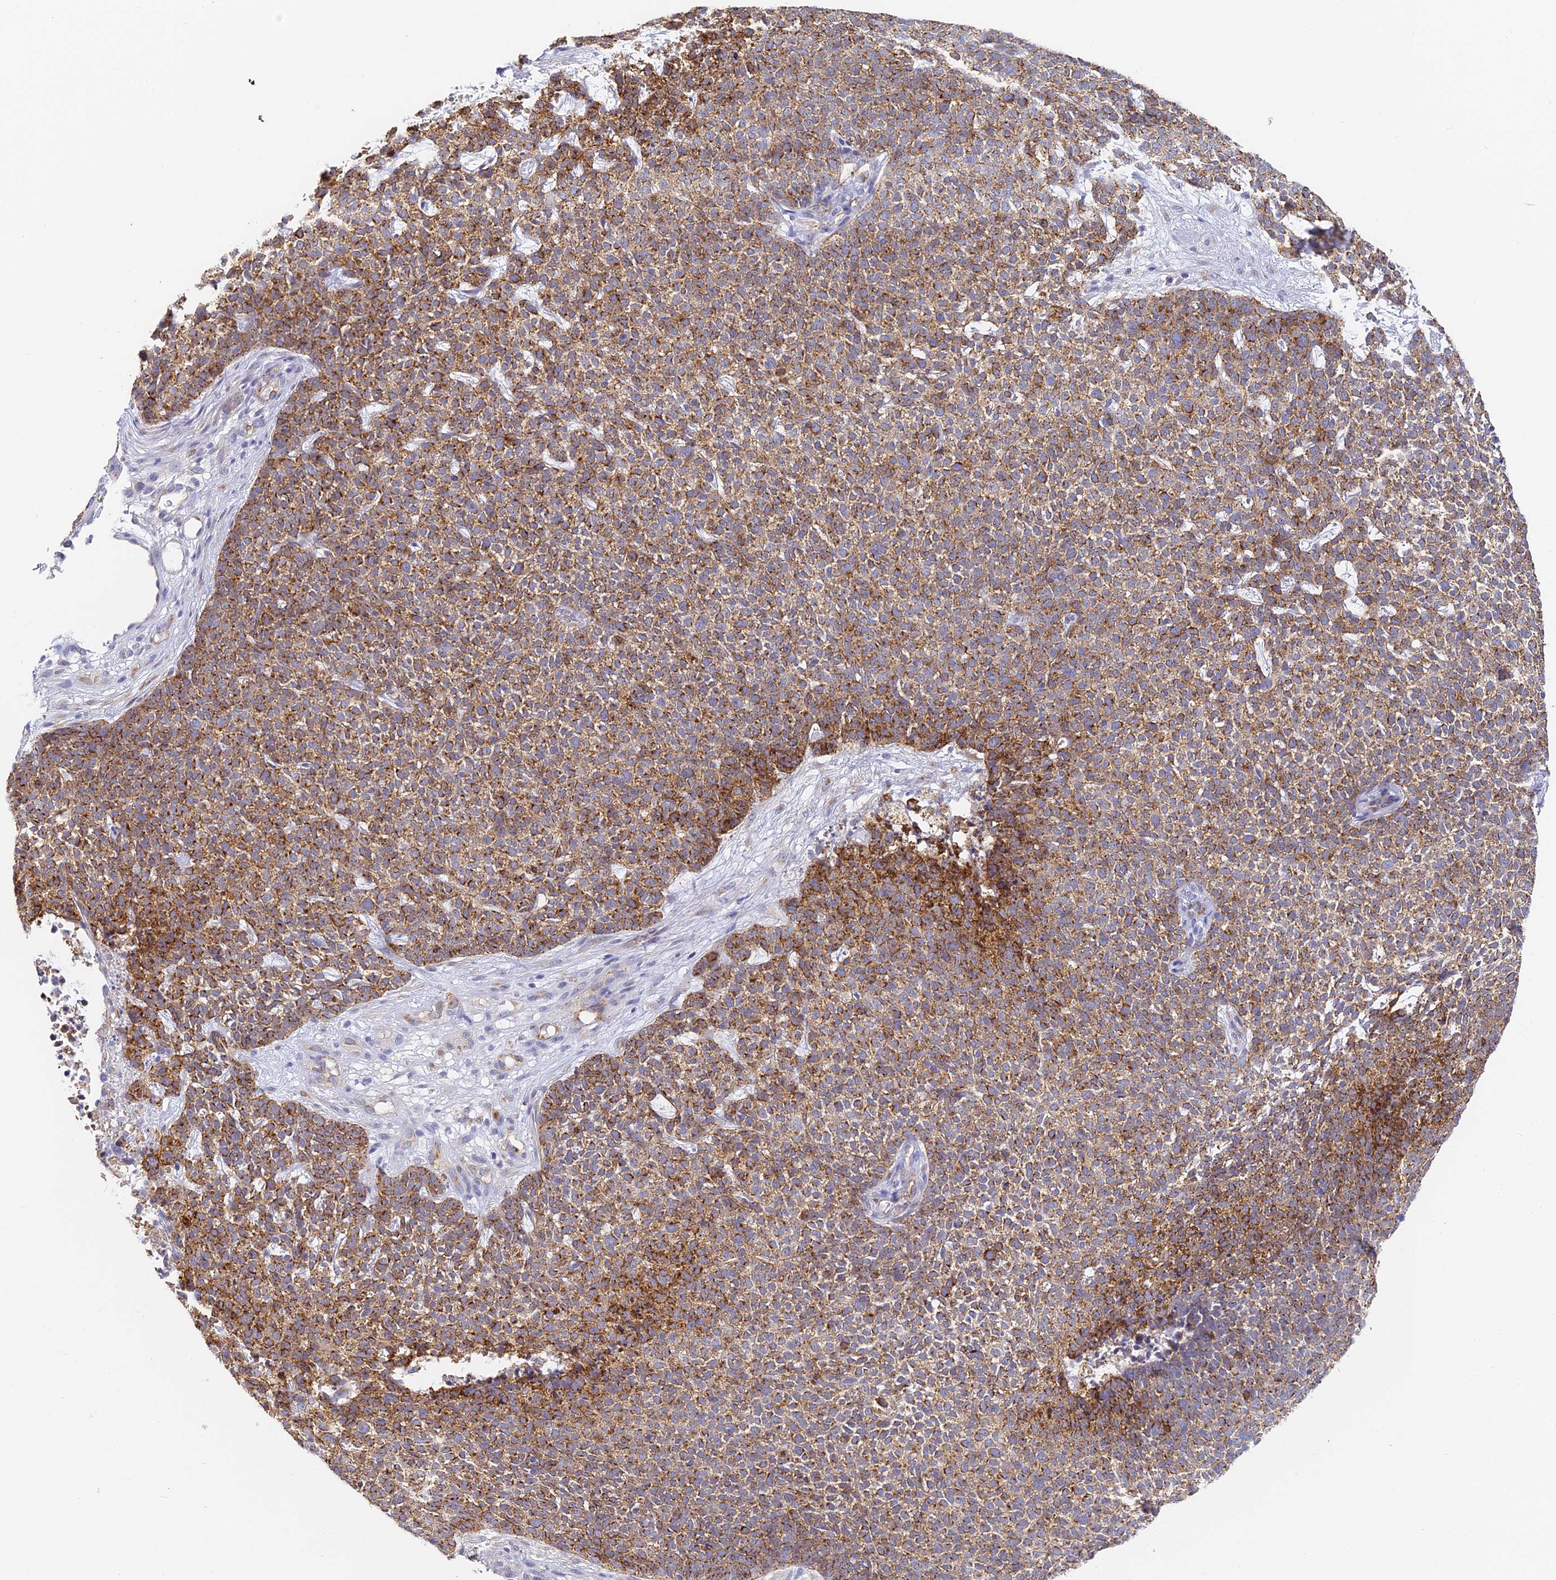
{"staining": {"intensity": "strong", "quantity": ">75%", "location": "cytoplasmic/membranous"}, "tissue": "skin cancer", "cell_type": "Tumor cells", "image_type": "cancer", "snomed": [{"axis": "morphology", "description": "Basal cell carcinoma"}, {"axis": "topography", "description": "Skin"}], "caption": "Immunohistochemistry image of neoplastic tissue: human skin basal cell carcinoma stained using immunohistochemistry demonstrates high levels of strong protein expression localized specifically in the cytoplasmic/membranous of tumor cells, appearing as a cytoplasmic/membranous brown color.", "gene": "GJA1", "patient": {"sex": "female", "age": 84}}